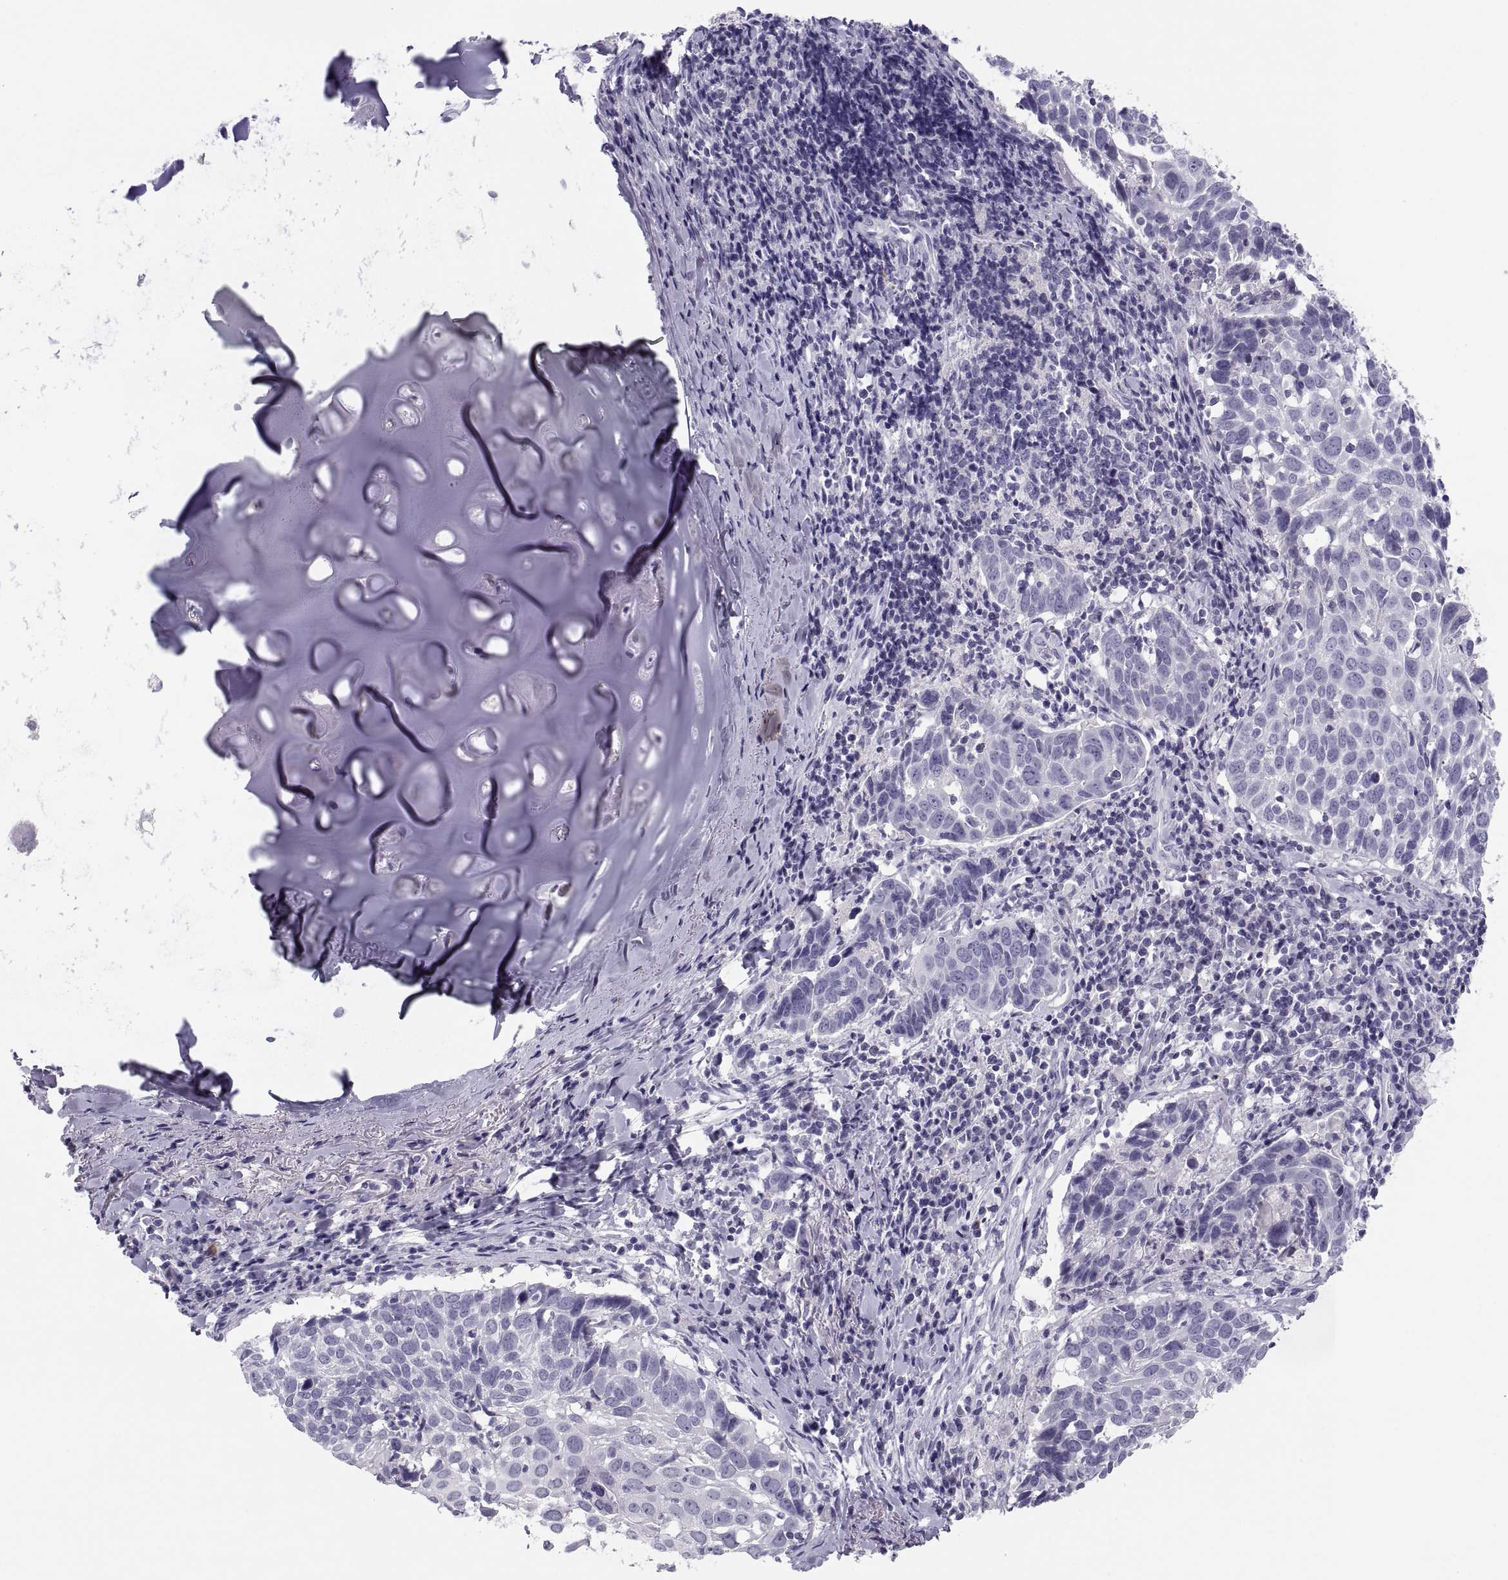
{"staining": {"intensity": "negative", "quantity": "none", "location": "none"}, "tissue": "lung cancer", "cell_type": "Tumor cells", "image_type": "cancer", "snomed": [{"axis": "morphology", "description": "Squamous cell carcinoma, NOS"}, {"axis": "topography", "description": "Lung"}], "caption": "Immunohistochemistry micrograph of lung cancer stained for a protein (brown), which shows no expression in tumor cells.", "gene": "MAGEB2", "patient": {"sex": "male", "age": 57}}